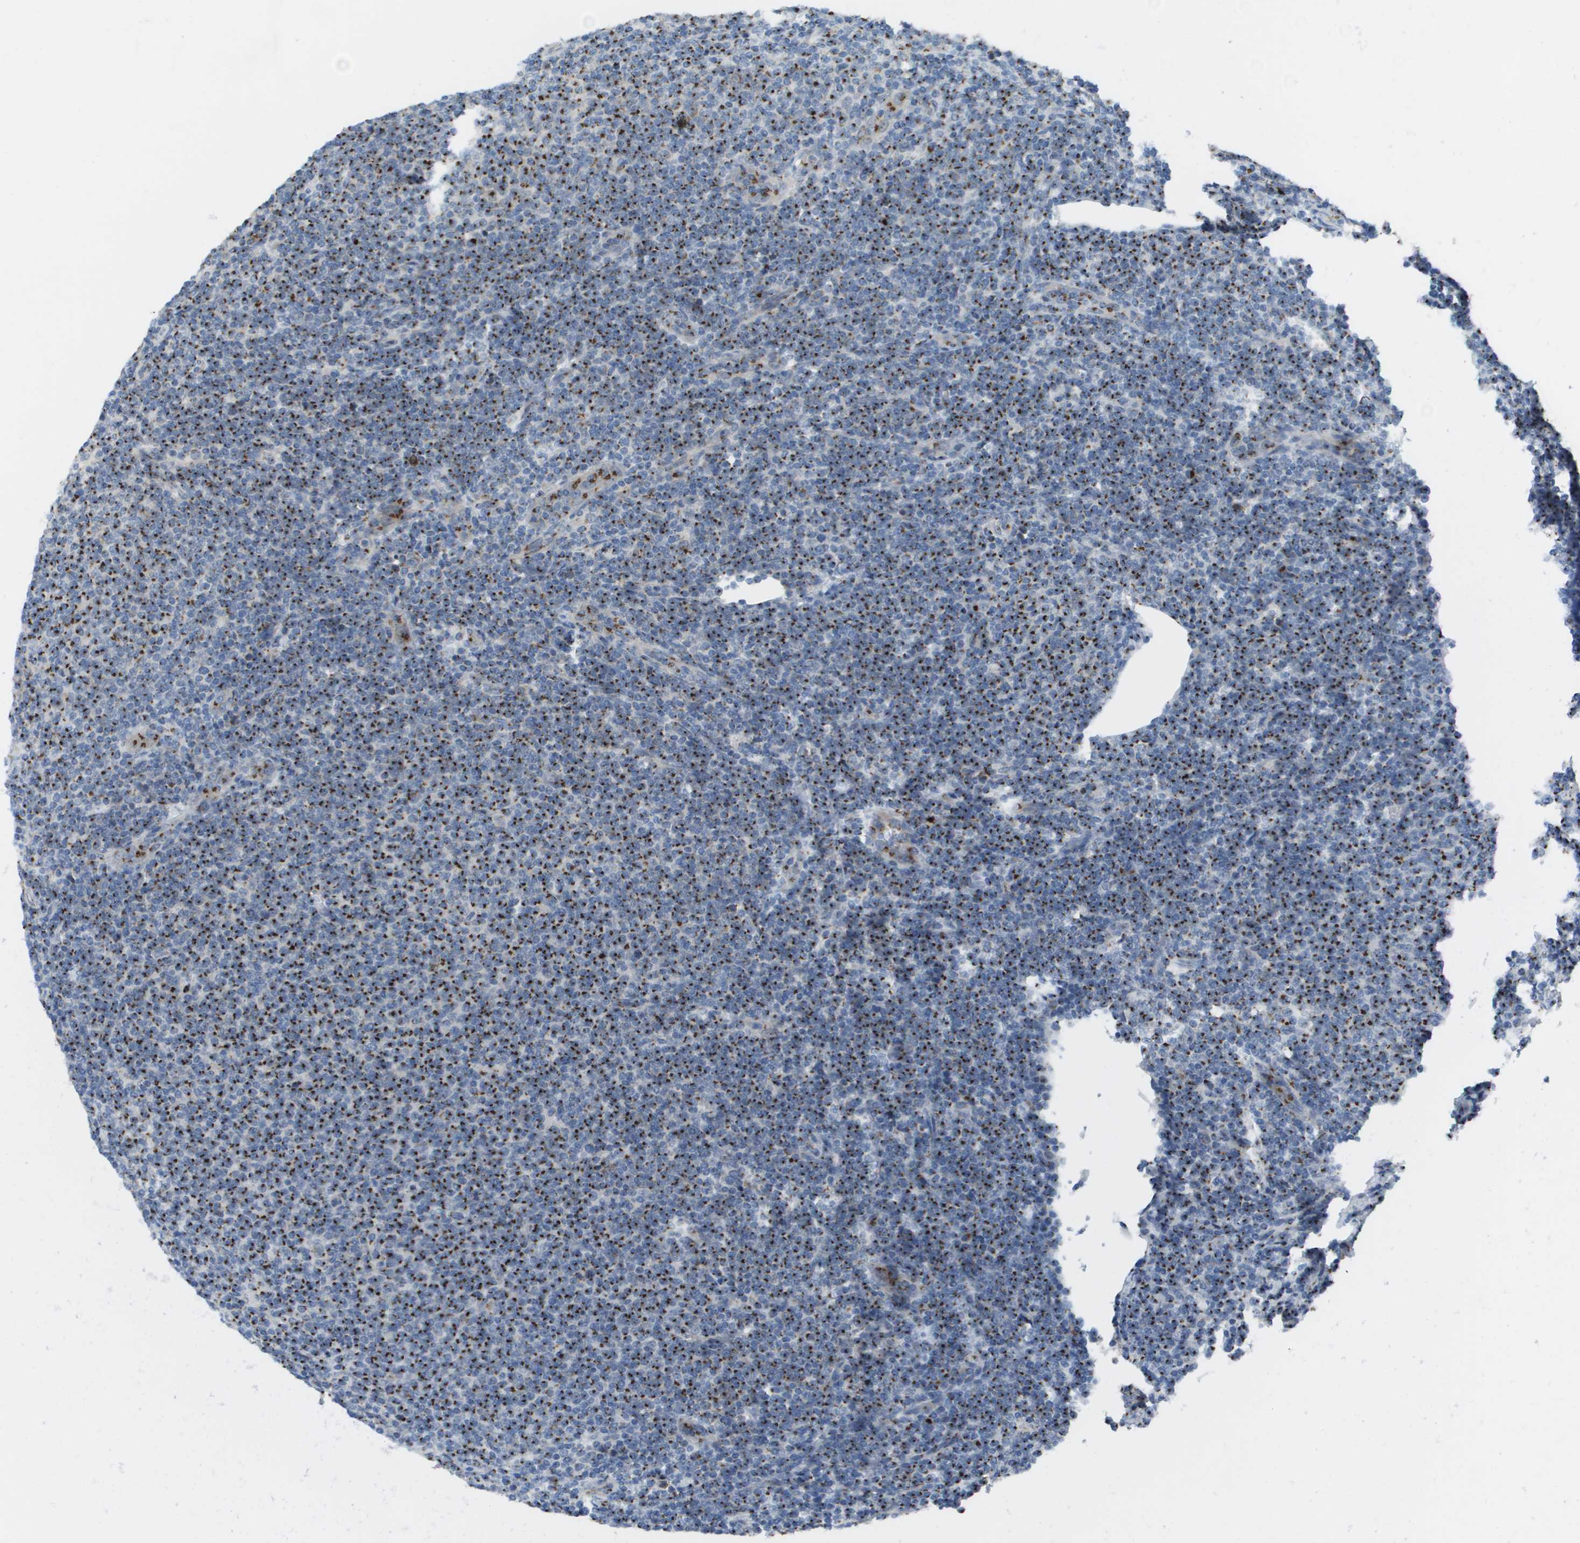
{"staining": {"intensity": "strong", "quantity": ">75%", "location": "cytoplasmic/membranous"}, "tissue": "lymphoma", "cell_type": "Tumor cells", "image_type": "cancer", "snomed": [{"axis": "morphology", "description": "Malignant lymphoma, non-Hodgkin's type, Low grade"}, {"axis": "topography", "description": "Lymph node"}], "caption": "This photomicrograph reveals immunohistochemistry (IHC) staining of malignant lymphoma, non-Hodgkin's type (low-grade), with high strong cytoplasmic/membranous expression in approximately >75% of tumor cells.", "gene": "QSOX2", "patient": {"sex": "male", "age": 66}}